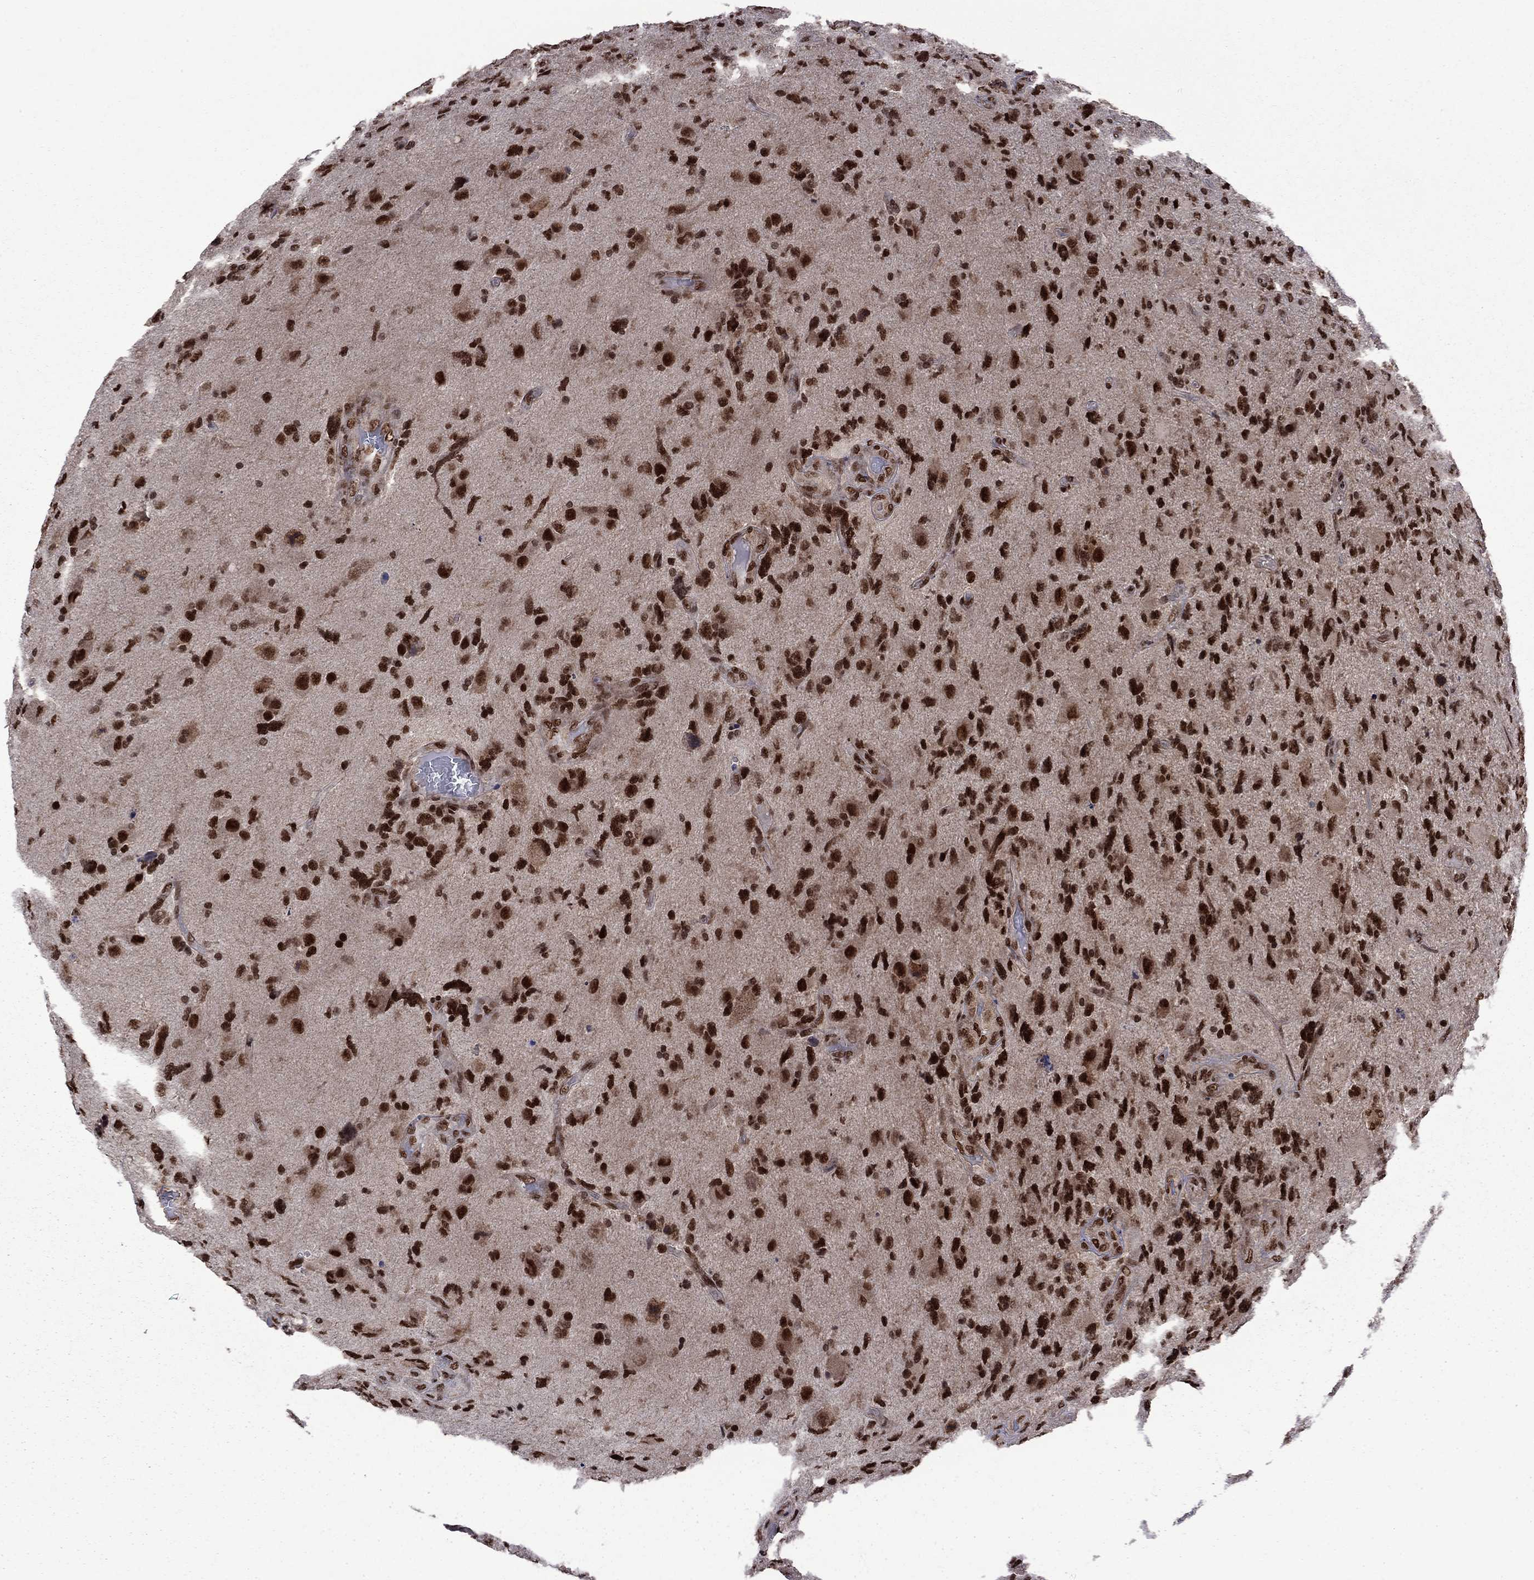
{"staining": {"intensity": "strong", "quantity": ">75%", "location": "nuclear"}, "tissue": "glioma", "cell_type": "Tumor cells", "image_type": "cancer", "snomed": [{"axis": "morphology", "description": "Glioma, malignant, High grade"}, {"axis": "topography", "description": "Cerebral cortex"}], "caption": "Malignant glioma (high-grade) stained for a protein exhibits strong nuclear positivity in tumor cells.", "gene": "MED25", "patient": {"sex": "male", "age": 70}}